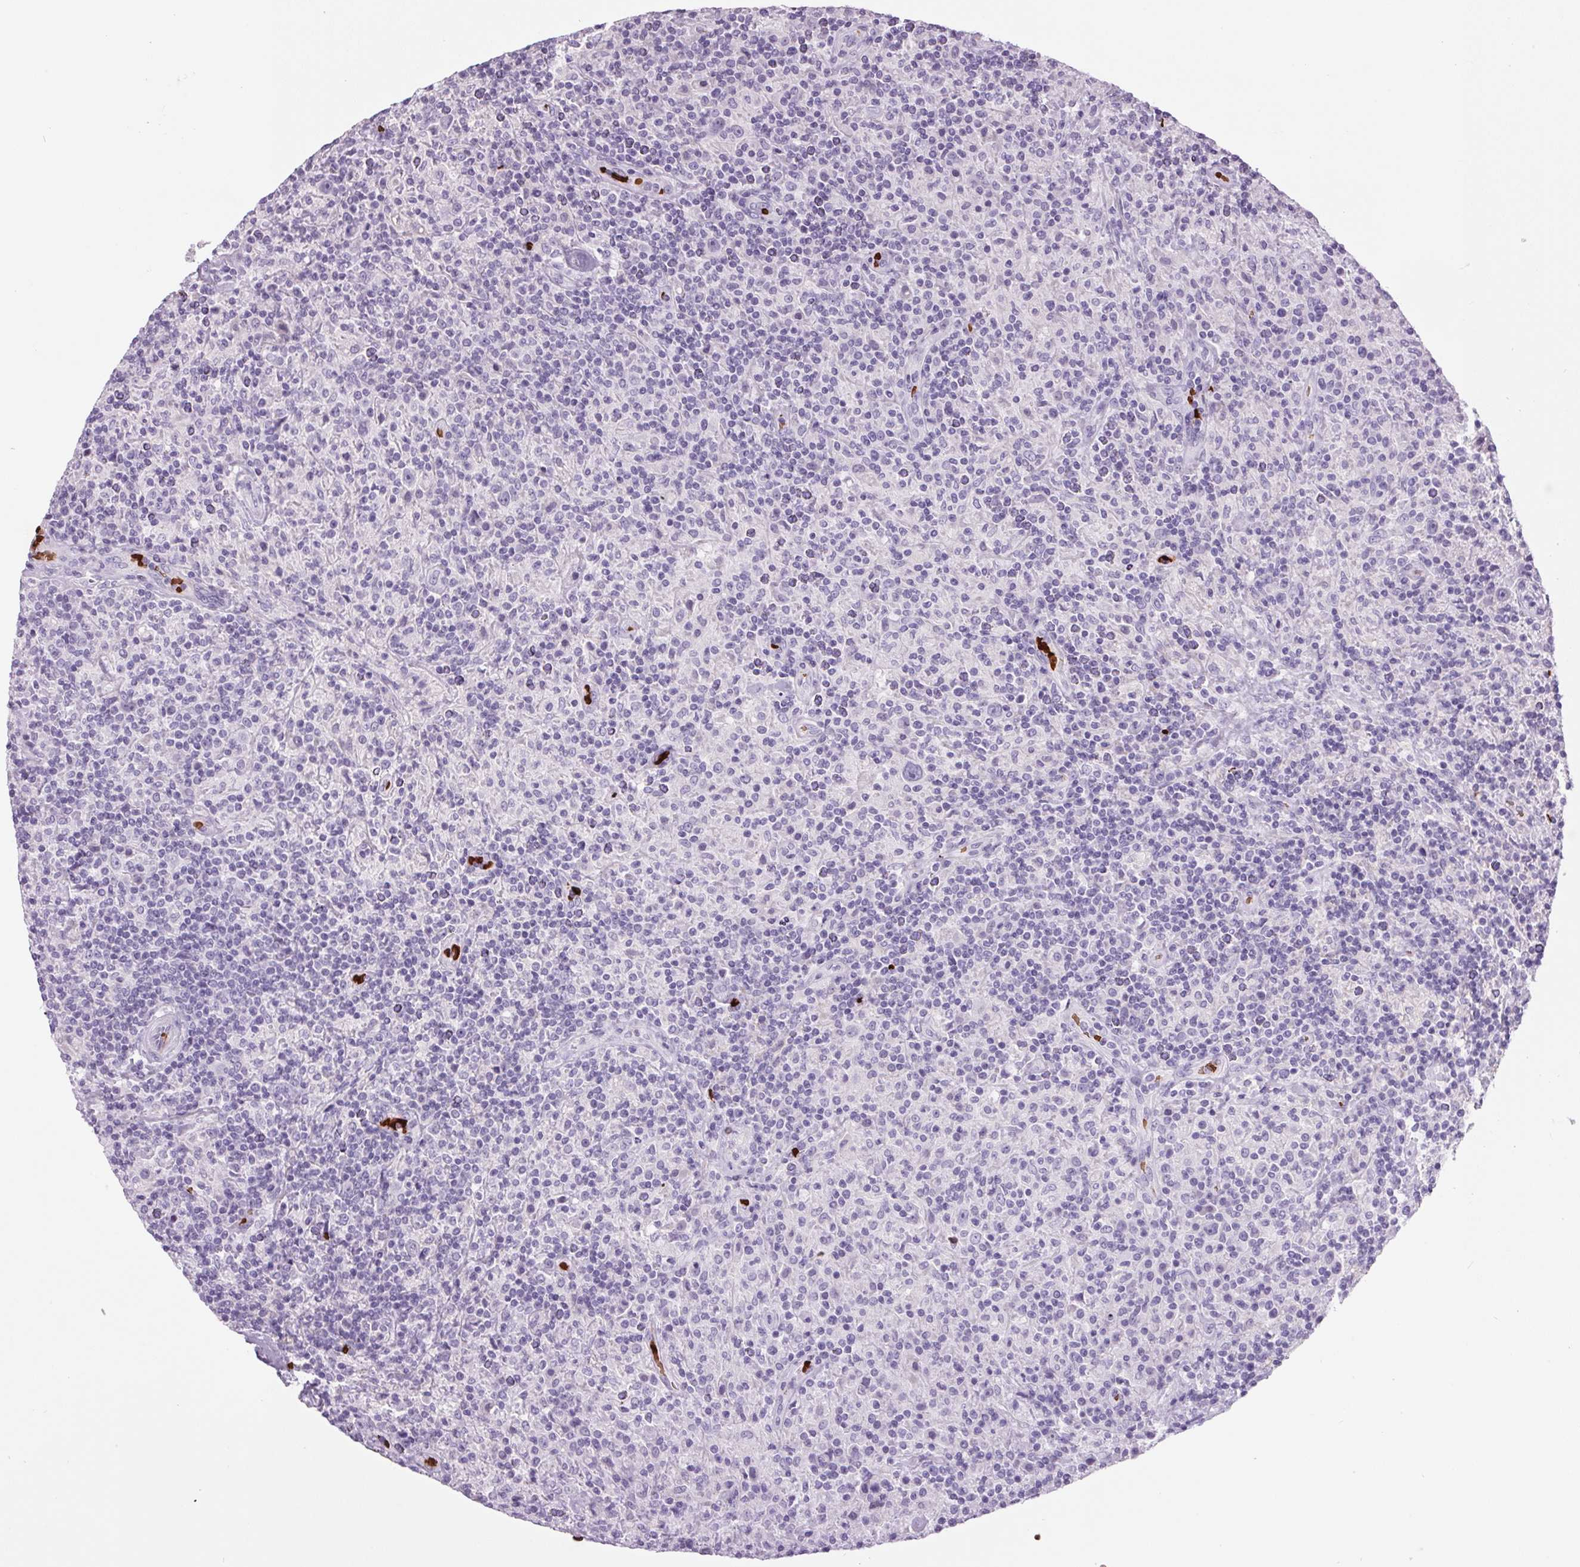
{"staining": {"intensity": "negative", "quantity": "none", "location": "none"}, "tissue": "lymphoma", "cell_type": "Tumor cells", "image_type": "cancer", "snomed": [{"axis": "morphology", "description": "Hodgkin's disease, NOS"}, {"axis": "topography", "description": "Lymph node"}], "caption": "Immunohistochemistry (IHC) micrograph of human lymphoma stained for a protein (brown), which reveals no positivity in tumor cells.", "gene": "HBQ1", "patient": {"sex": "male", "age": 70}}